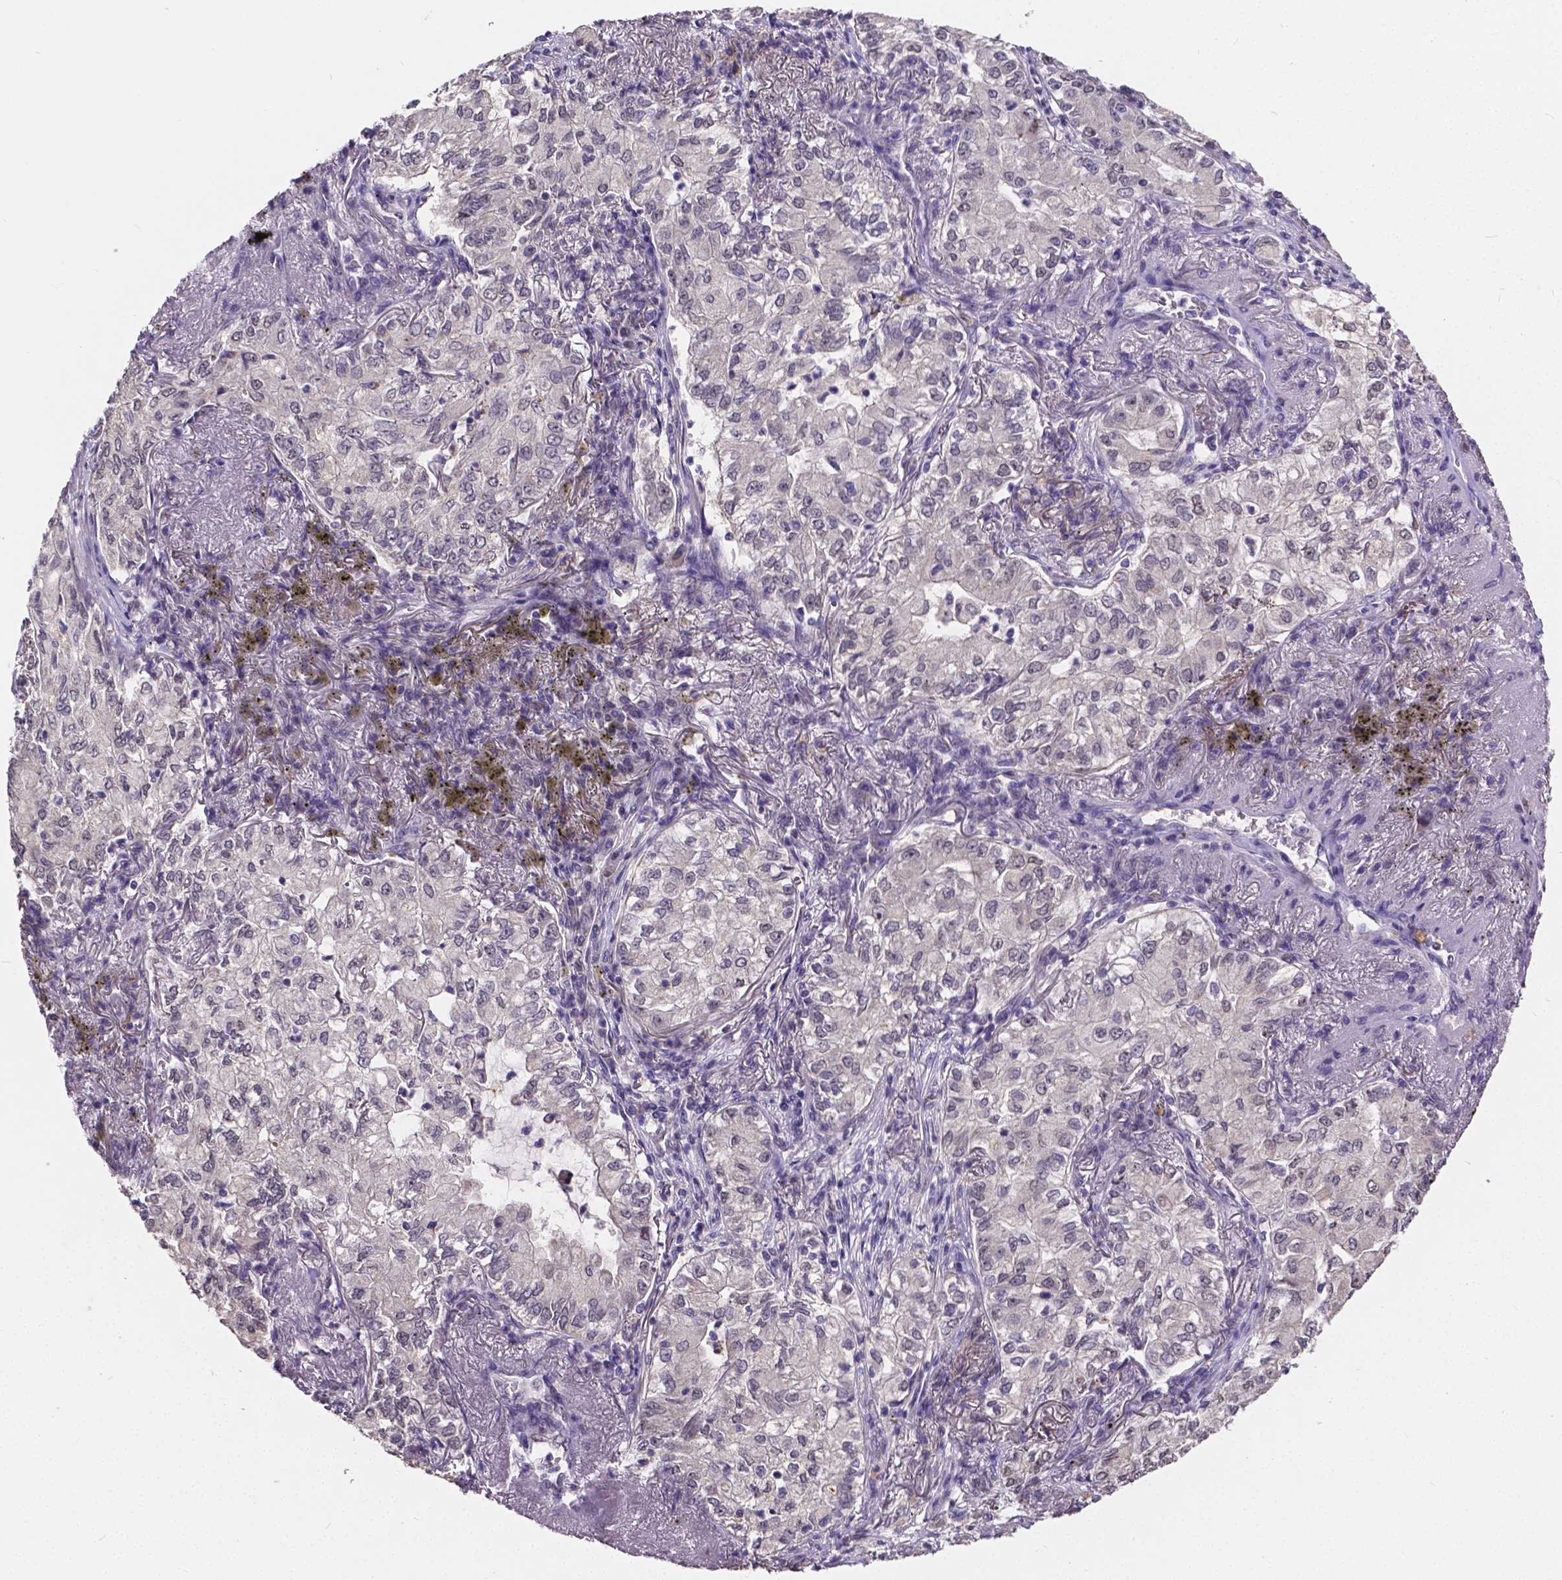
{"staining": {"intensity": "negative", "quantity": "none", "location": "none"}, "tissue": "lung cancer", "cell_type": "Tumor cells", "image_type": "cancer", "snomed": [{"axis": "morphology", "description": "Adenocarcinoma, NOS"}, {"axis": "topography", "description": "Lung"}], "caption": "IHC histopathology image of neoplastic tissue: lung adenocarcinoma stained with DAB (3,3'-diaminobenzidine) shows no significant protein positivity in tumor cells.", "gene": "CTNNA2", "patient": {"sex": "female", "age": 73}}